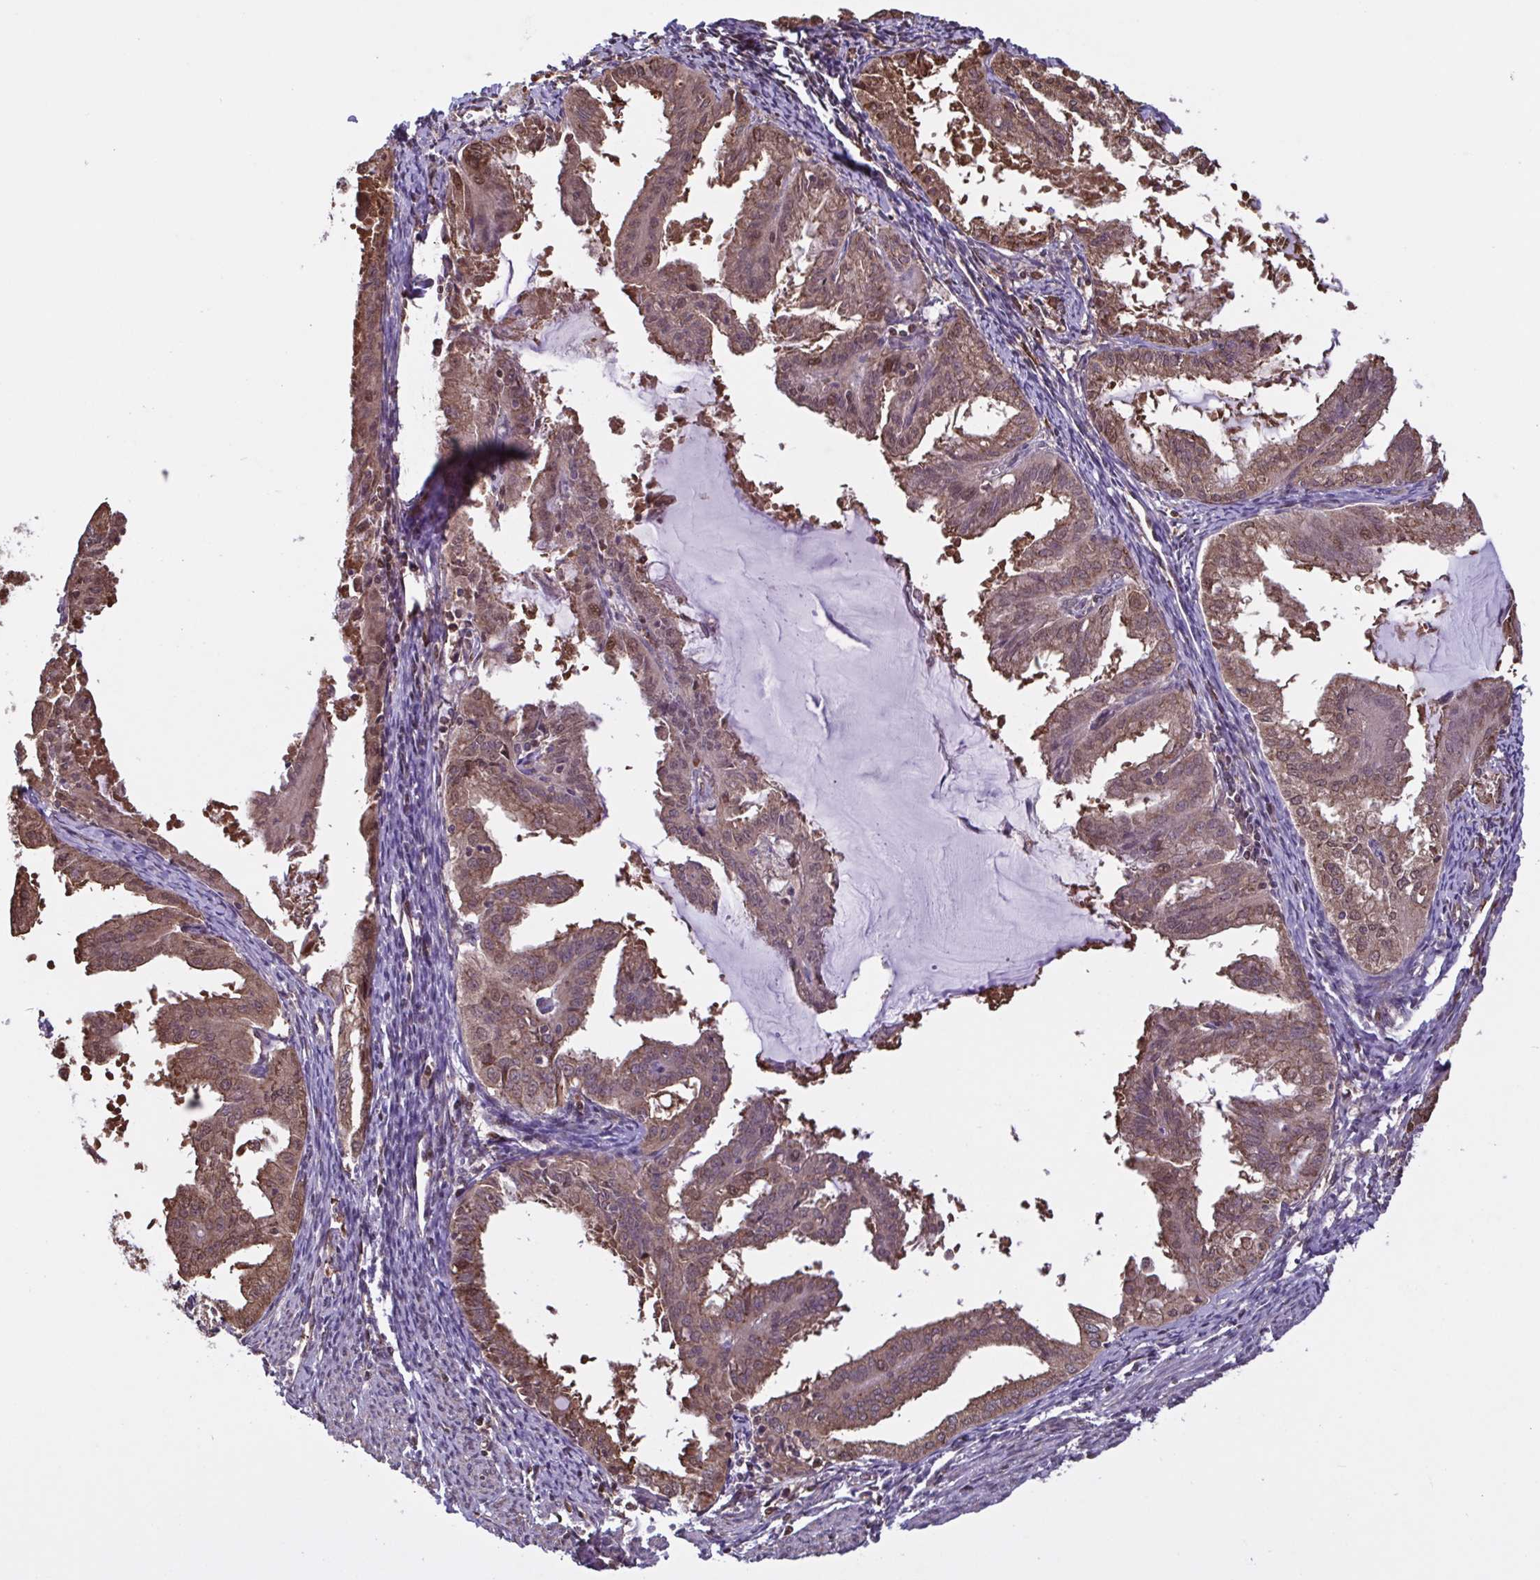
{"staining": {"intensity": "moderate", "quantity": ">75%", "location": "cytoplasmic/membranous,nuclear"}, "tissue": "endometrial cancer", "cell_type": "Tumor cells", "image_type": "cancer", "snomed": [{"axis": "morphology", "description": "Adenocarcinoma, NOS"}, {"axis": "topography", "description": "Endometrium"}], "caption": "An IHC histopathology image of neoplastic tissue is shown. Protein staining in brown highlights moderate cytoplasmic/membranous and nuclear positivity in adenocarcinoma (endometrial) within tumor cells.", "gene": "SEC63", "patient": {"sex": "female", "age": 70}}